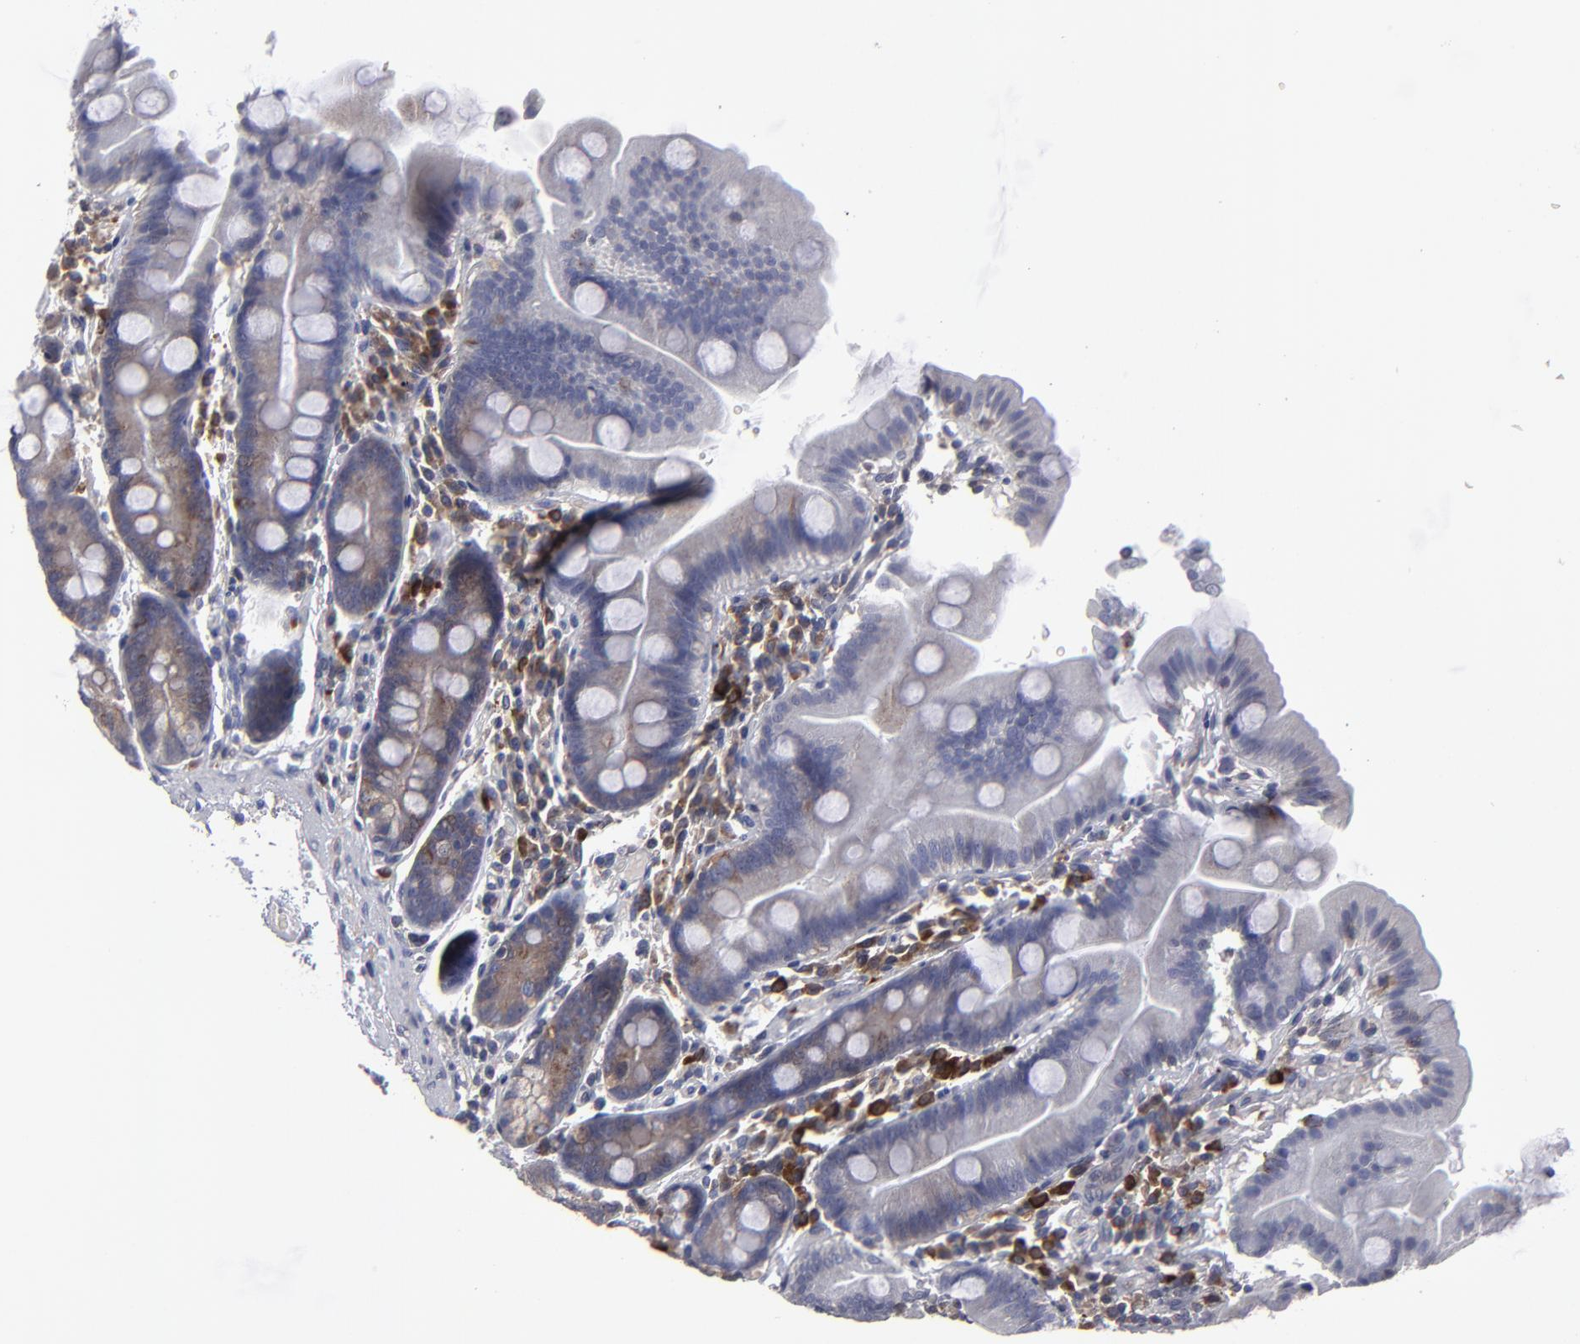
{"staining": {"intensity": "weak", "quantity": "25%-75%", "location": "cytoplasmic/membranous"}, "tissue": "duodenum", "cell_type": "Glandular cells", "image_type": "normal", "snomed": [{"axis": "morphology", "description": "Normal tissue, NOS"}, {"axis": "topography", "description": "Duodenum"}], "caption": "Immunohistochemical staining of normal duodenum reveals weak cytoplasmic/membranous protein positivity in about 25%-75% of glandular cells.", "gene": "CEP97", "patient": {"sex": "male", "age": 50}}